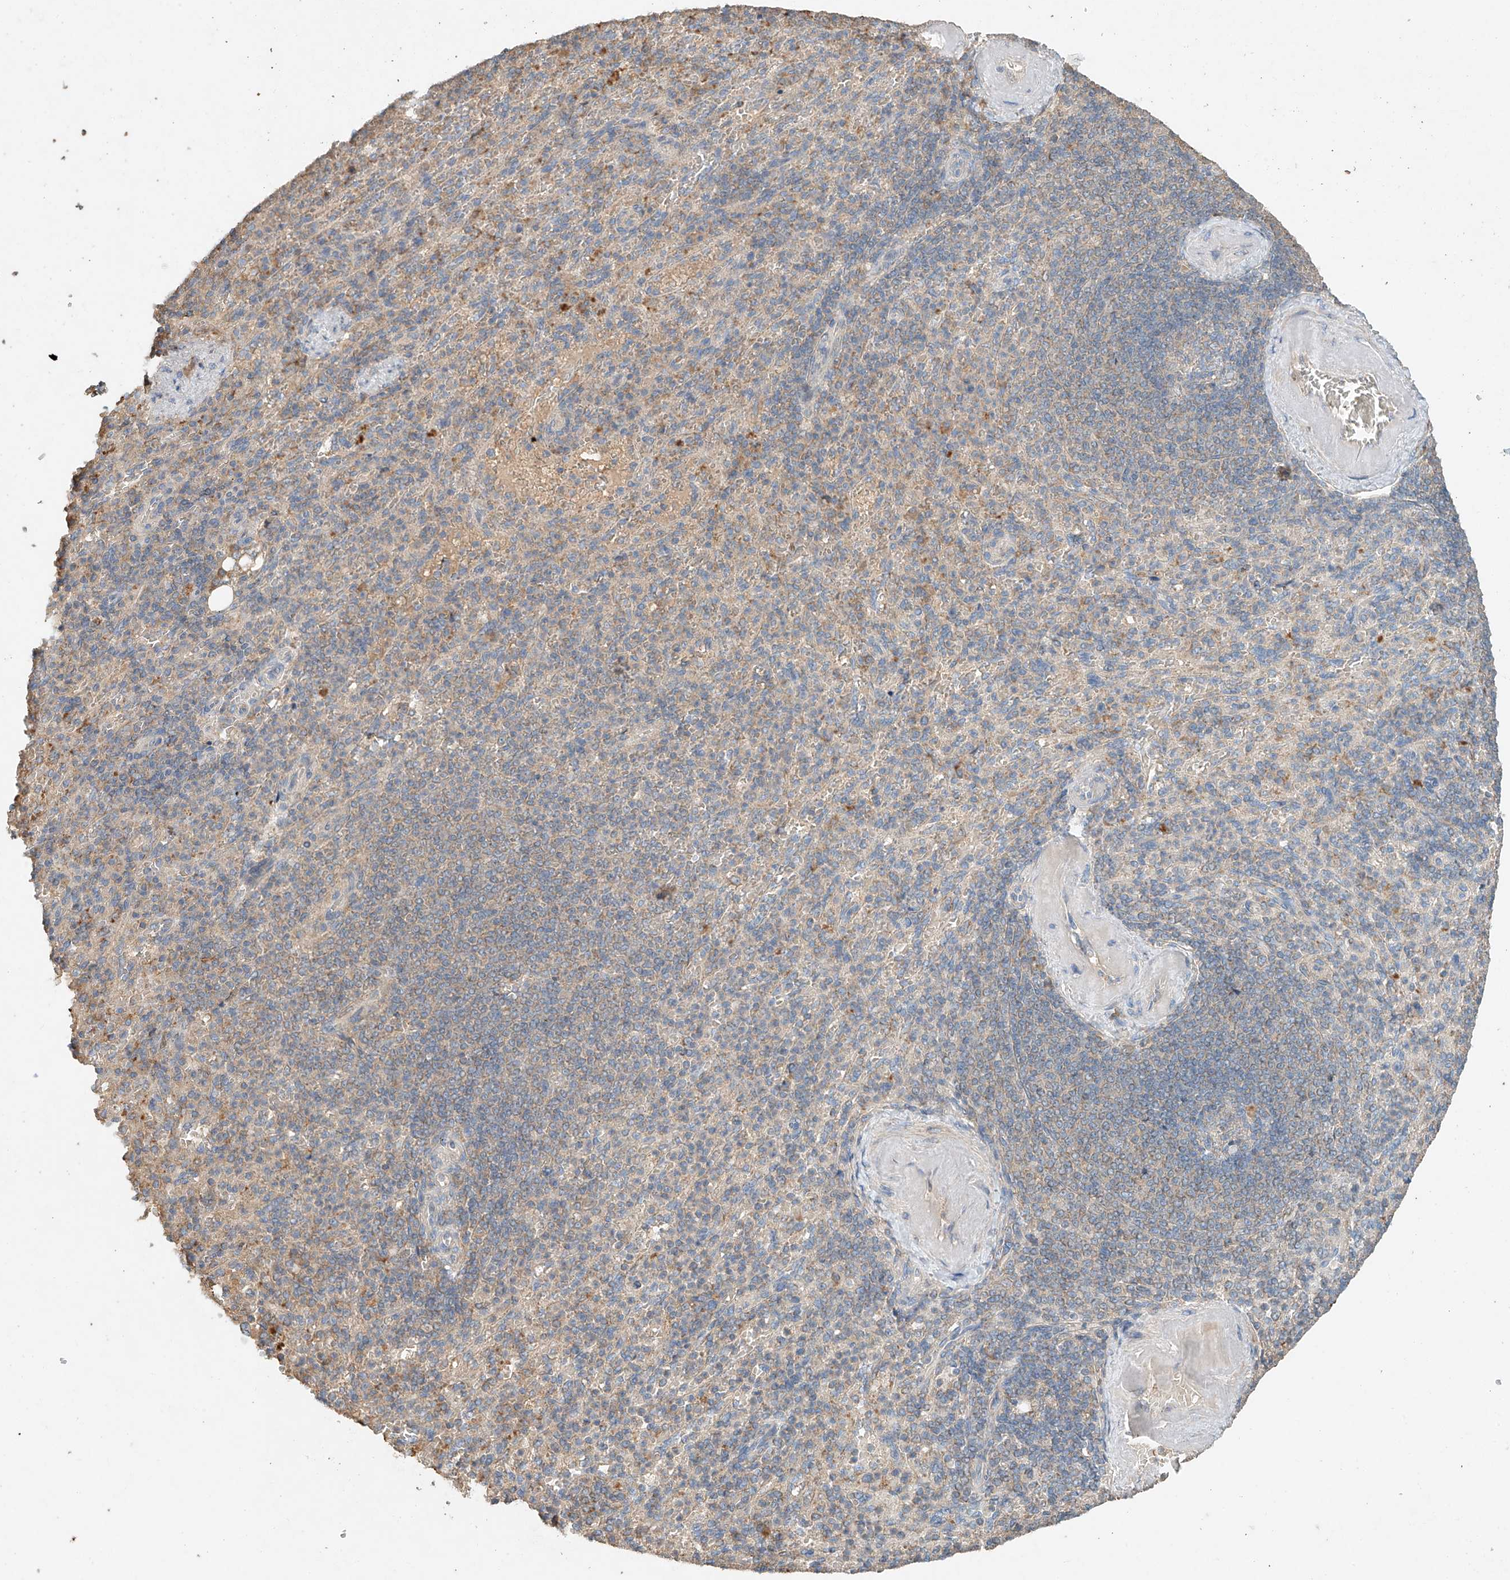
{"staining": {"intensity": "weak", "quantity": "<25%", "location": "cytoplasmic/membranous"}, "tissue": "spleen", "cell_type": "Cells in red pulp", "image_type": "normal", "snomed": [{"axis": "morphology", "description": "Normal tissue, NOS"}, {"axis": "topography", "description": "Spleen"}], "caption": "DAB (3,3'-diaminobenzidine) immunohistochemical staining of unremarkable human spleen reveals no significant positivity in cells in red pulp. Brightfield microscopy of immunohistochemistry (IHC) stained with DAB (brown) and hematoxylin (blue), captured at high magnification.", "gene": "GNB1L", "patient": {"sex": "female", "age": 74}}